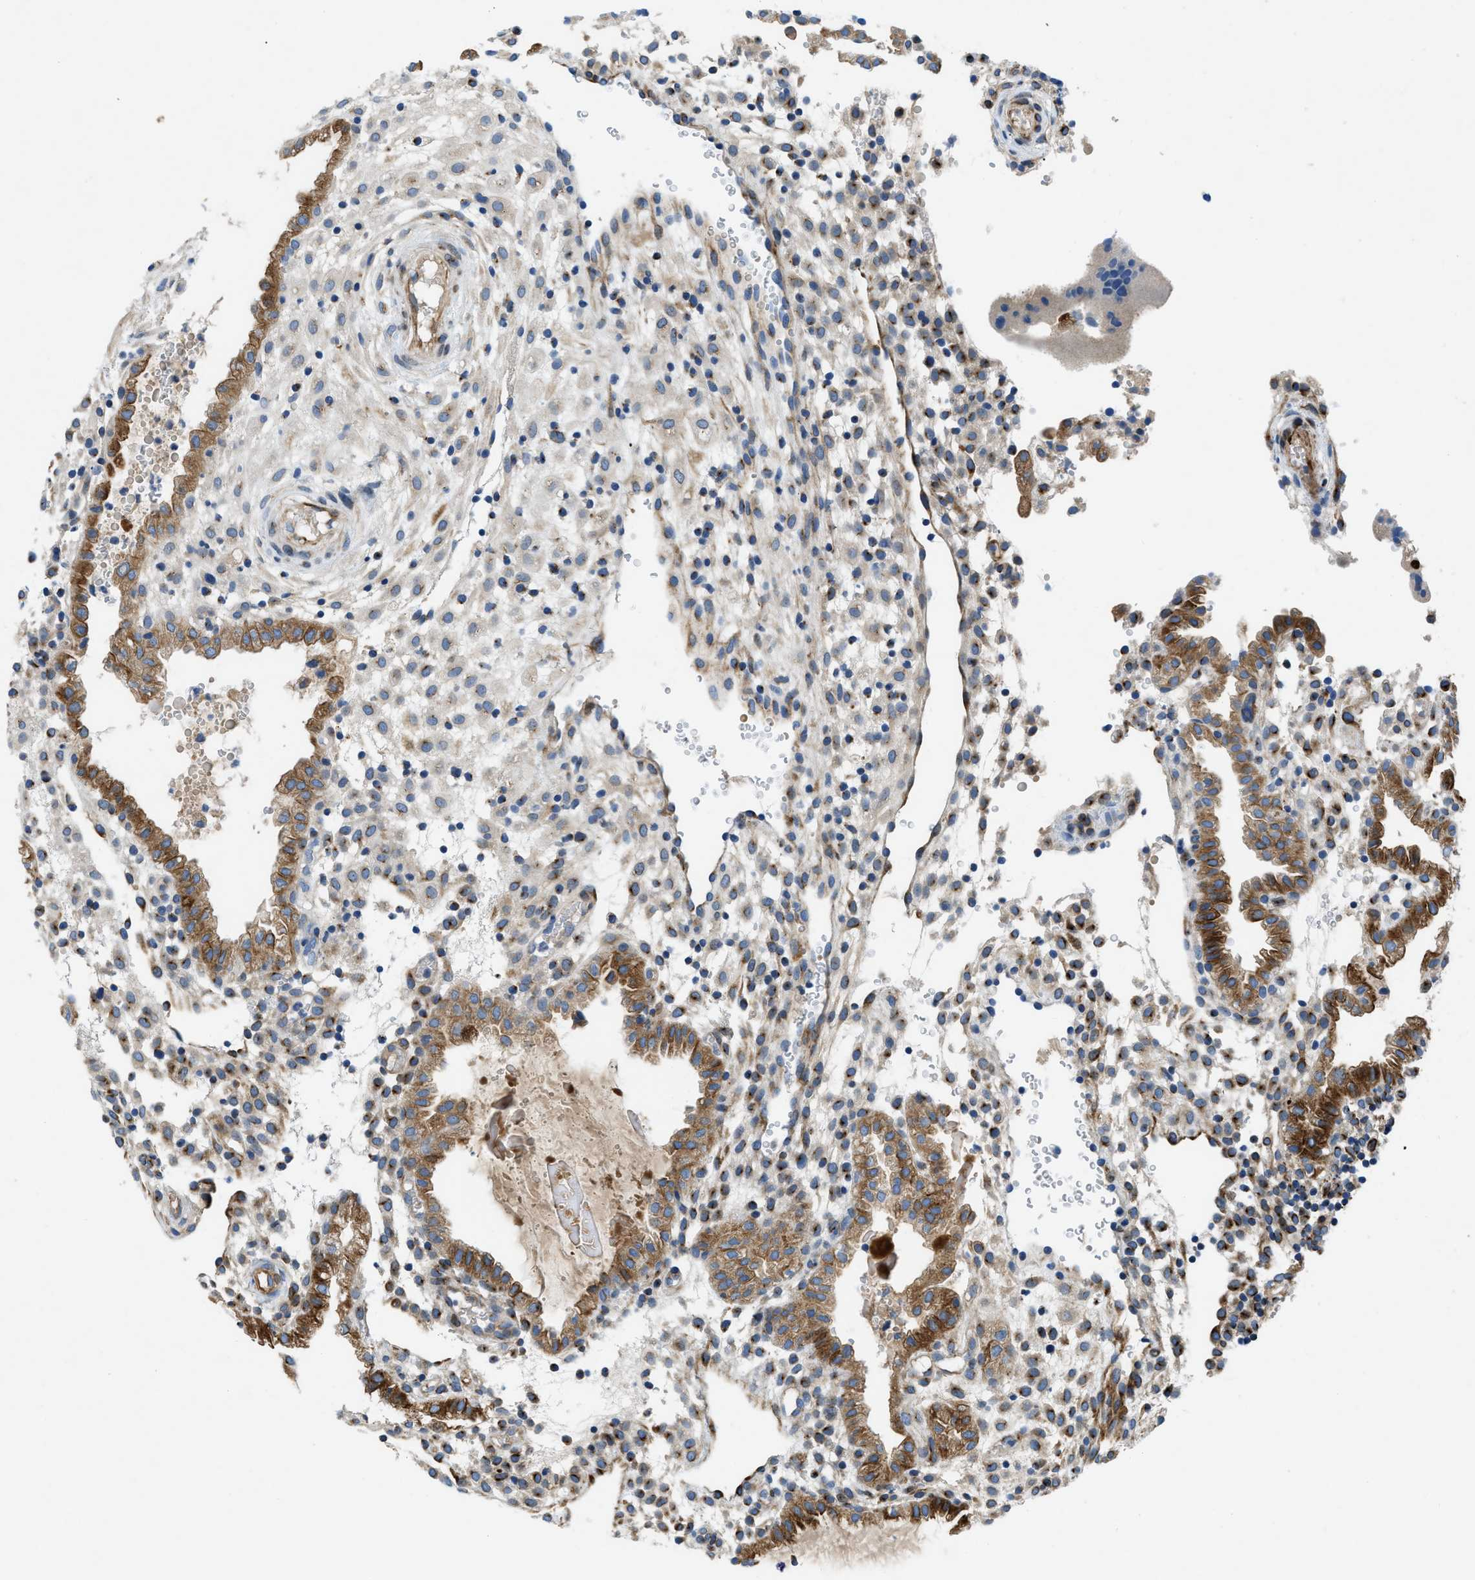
{"staining": {"intensity": "moderate", "quantity": "<25%", "location": "cytoplasmic/membranous"}, "tissue": "placenta", "cell_type": "Decidual cells", "image_type": "normal", "snomed": [{"axis": "morphology", "description": "Normal tissue, NOS"}, {"axis": "topography", "description": "Placenta"}], "caption": "A brown stain highlights moderate cytoplasmic/membranous staining of a protein in decidual cells of normal human placenta.", "gene": "TMEM248", "patient": {"sex": "female", "age": 18}}